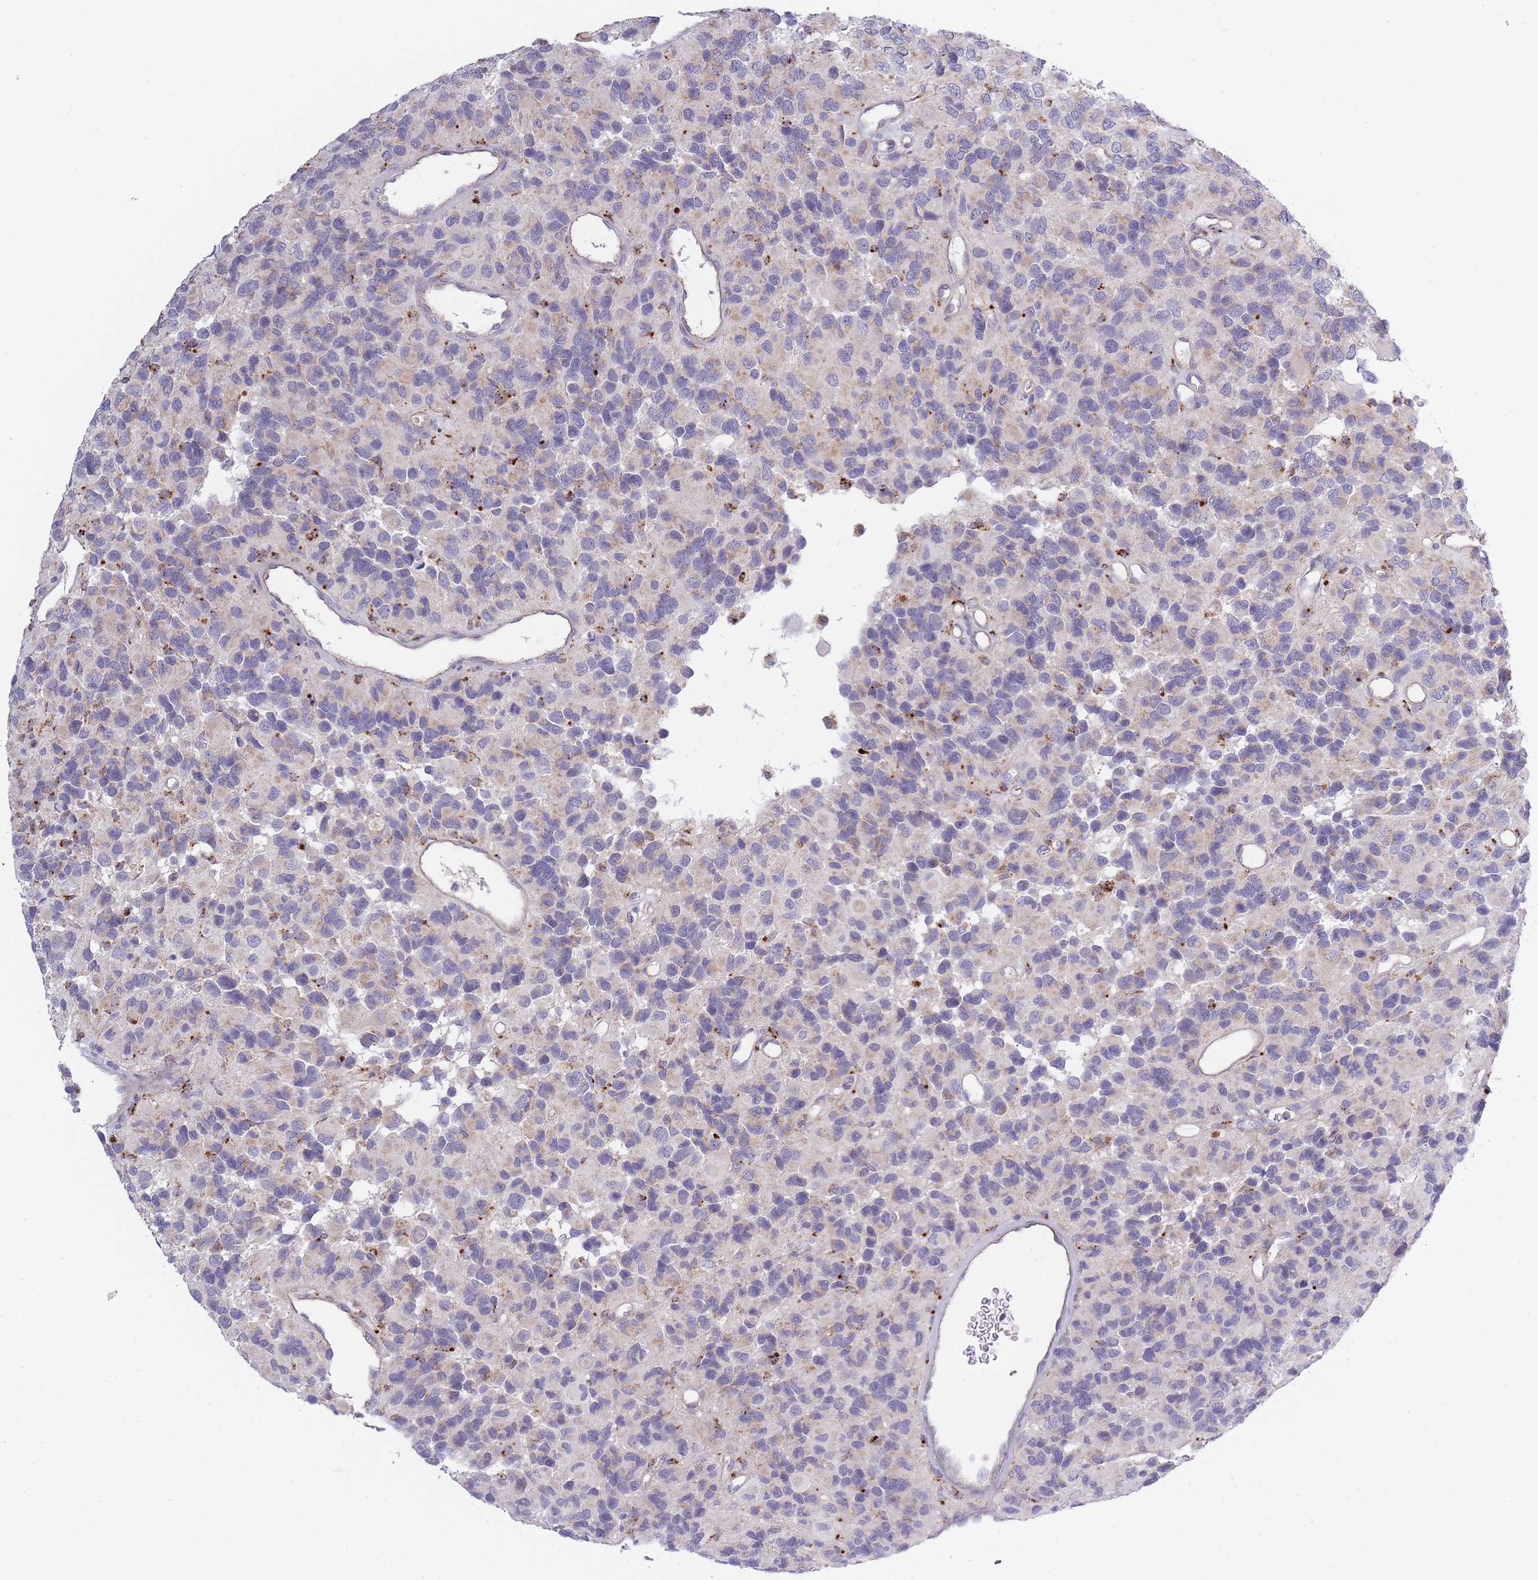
{"staining": {"intensity": "negative", "quantity": "none", "location": "none"}, "tissue": "glioma", "cell_type": "Tumor cells", "image_type": "cancer", "snomed": [{"axis": "morphology", "description": "Glioma, malignant, High grade"}, {"axis": "topography", "description": "Brain"}], "caption": "DAB immunohistochemical staining of high-grade glioma (malignant) exhibits no significant positivity in tumor cells.", "gene": "TRIM61", "patient": {"sex": "male", "age": 77}}